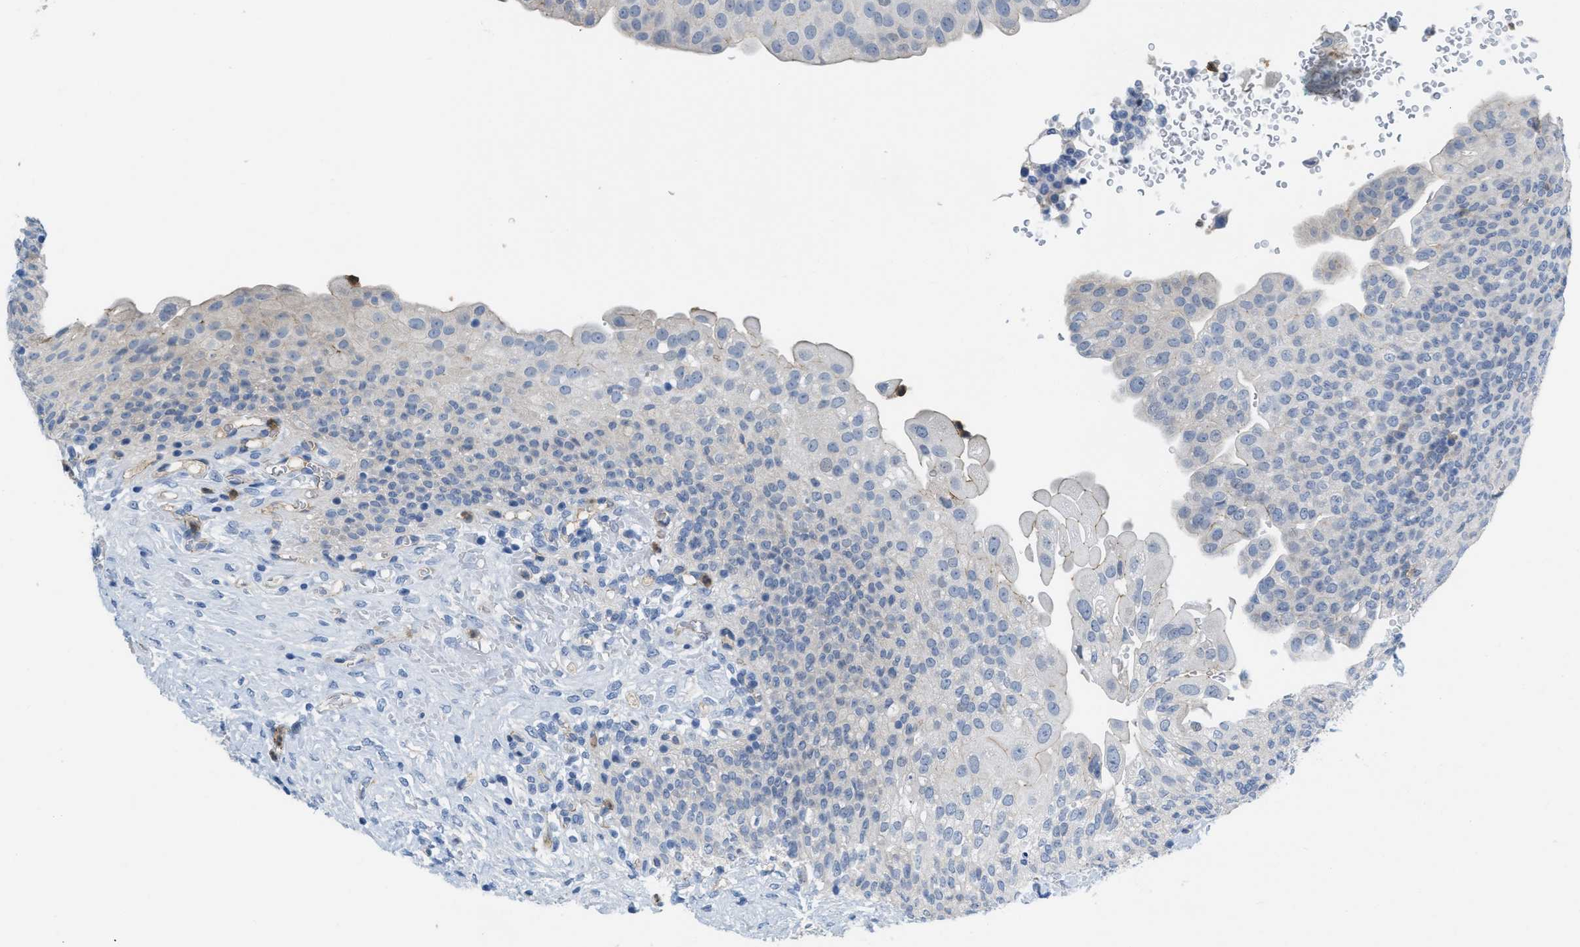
{"staining": {"intensity": "negative", "quantity": "none", "location": "none"}, "tissue": "urinary bladder", "cell_type": "Urothelial cells", "image_type": "normal", "snomed": [{"axis": "morphology", "description": "Urothelial carcinoma, High grade"}, {"axis": "topography", "description": "Urinary bladder"}], "caption": "The immunohistochemistry micrograph has no significant staining in urothelial cells of urinary bladder.", "gene": "CRB3", "patient": {"sex": "male", "age": 46}}